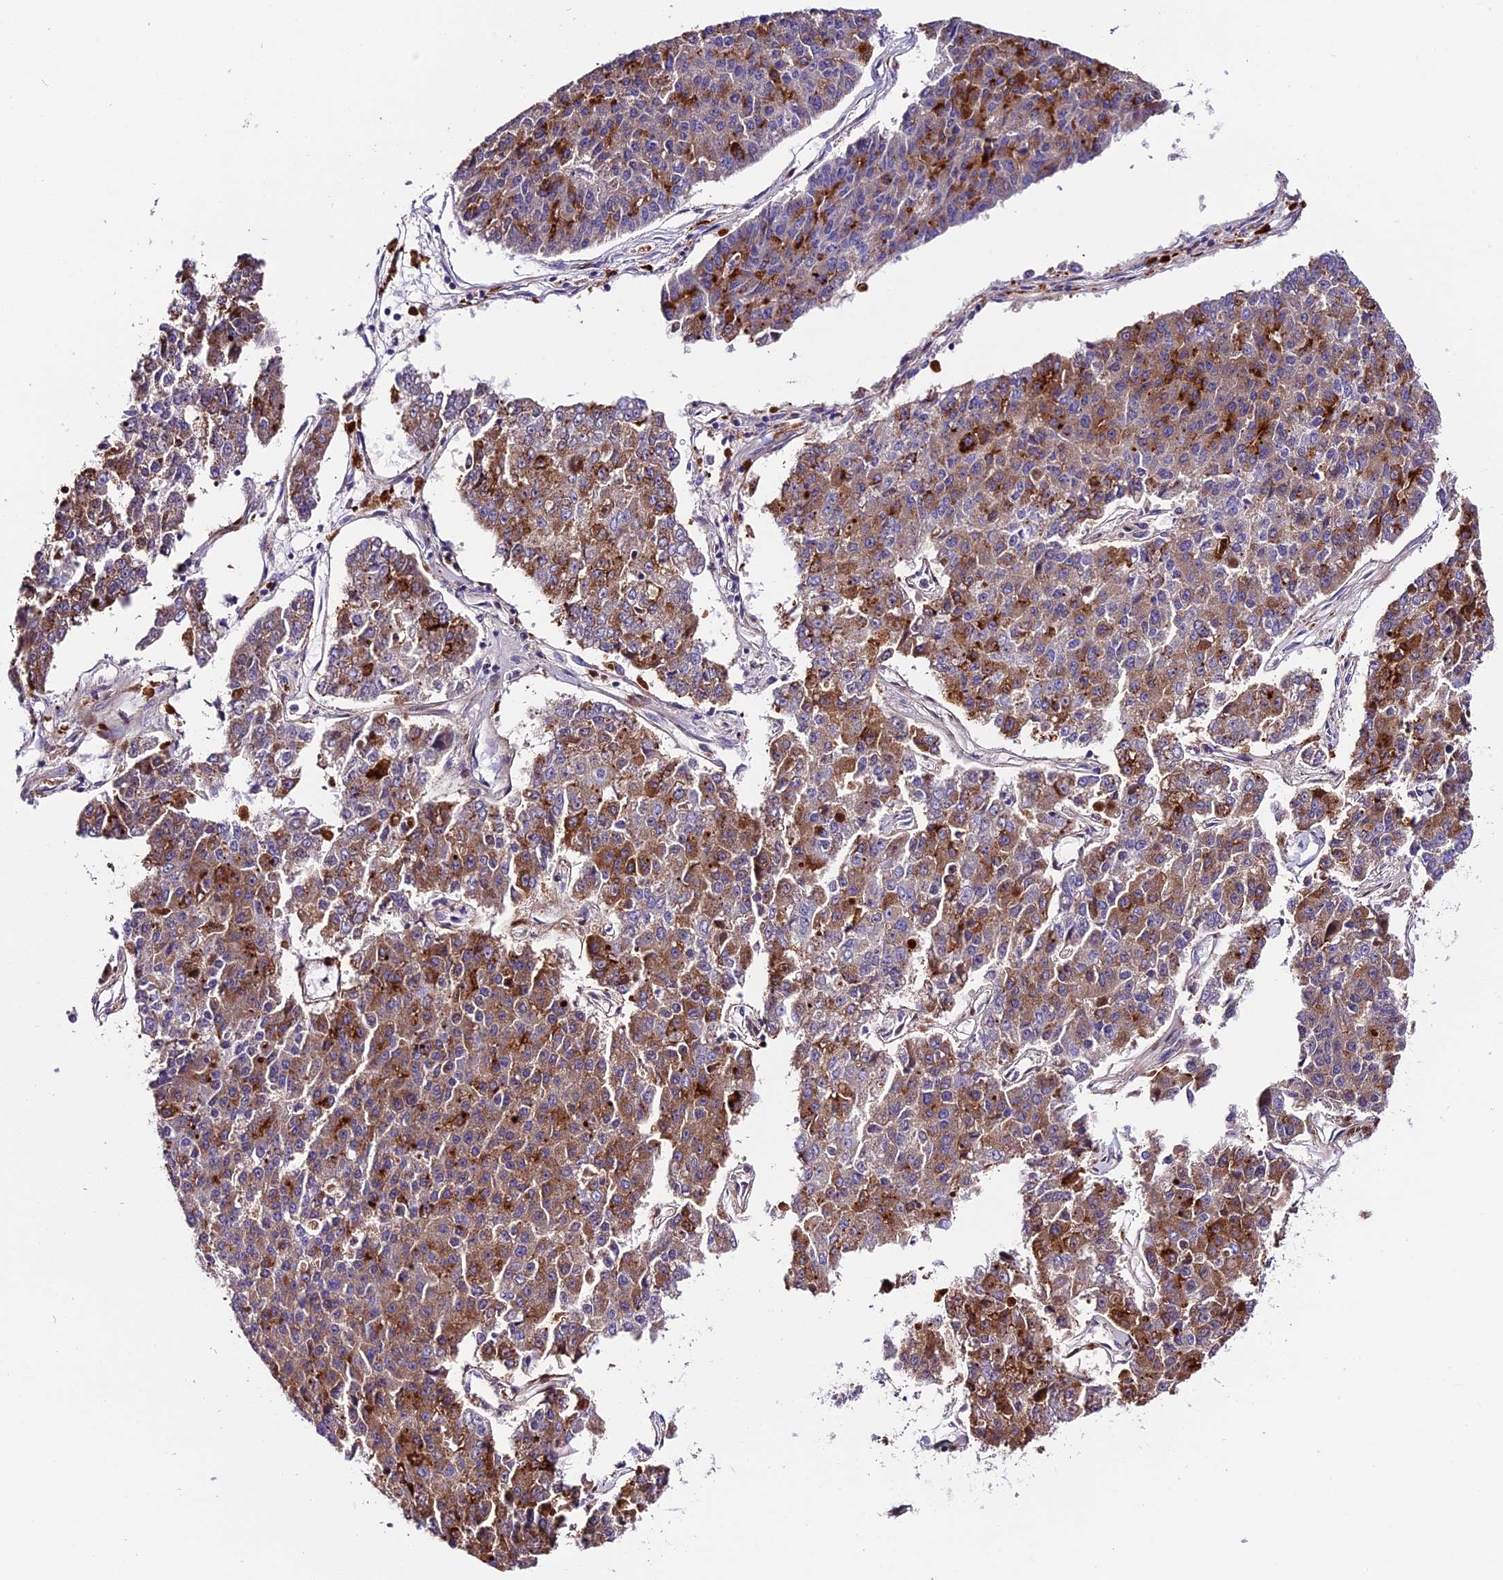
{"staining": {"intensity": "strong", "quantity": "25%-75%", "location": "cytoplasmic/membranous"}, "tissue": "pancreatic cancer", "cell_type": "Tumor cells", "image_type": "cancer", "snomed": [{"axis": "morphology", "description": "Adenocarcinoma, NOS"}, {"axis": "topography", "description": "Pancreas"}], "caption": "Immunohistochemical staining of human pancreatic cancer shows high levels of strong cytoplasmic/membranous positivity in approximately 25%-75% of tumor cells.", "gene": "MAP3K7CL", "patient": {"sex": "male", "age": 50}}